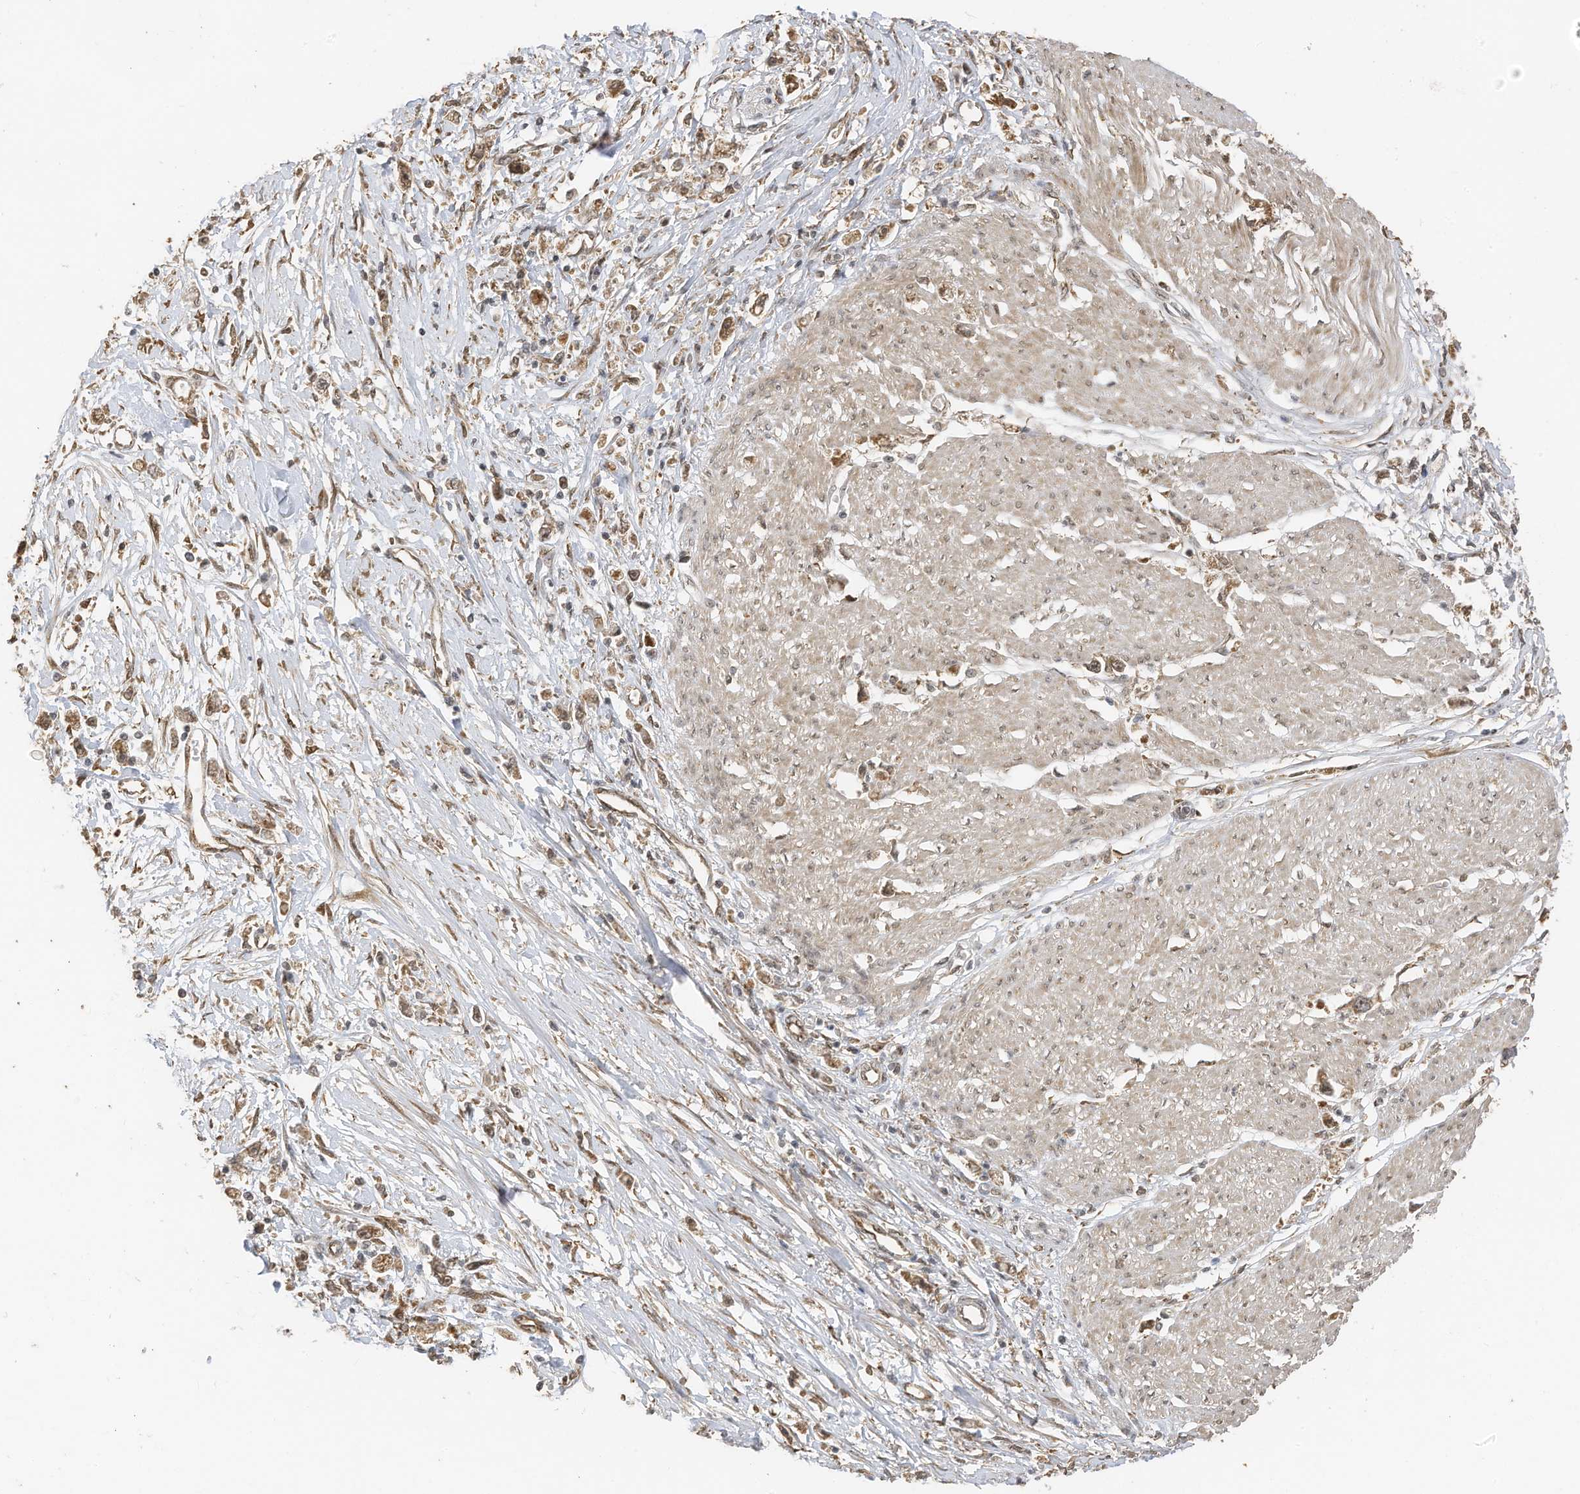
{"staining": {"intensity": "weak", "quantity": ">75%", "location": "cytoplasmic/membranous"}, "tissue": "stomach cancer", "cell_type": "Tumor cells", "image_type": "cancer", "snomed": [{"axis": "morphology", "description": "Adenocarcinoma, NOS"}, {"axis": "topography", "description": "Stomach"}], "caption": "Protein positivity by IHC exhibits weak cytoplasmic/membranous positivity in approximately >75% of tumor cells in stomach cancer (adenocarcinoma). The staining was performed using DAB (3,3'-diaminobenzidine), with brown indicating positive protein expression. Nuclei are stained blue with hematoxylin.", "gene": "ERLEC1", "patient": {"sex": "female", "age": 59}}